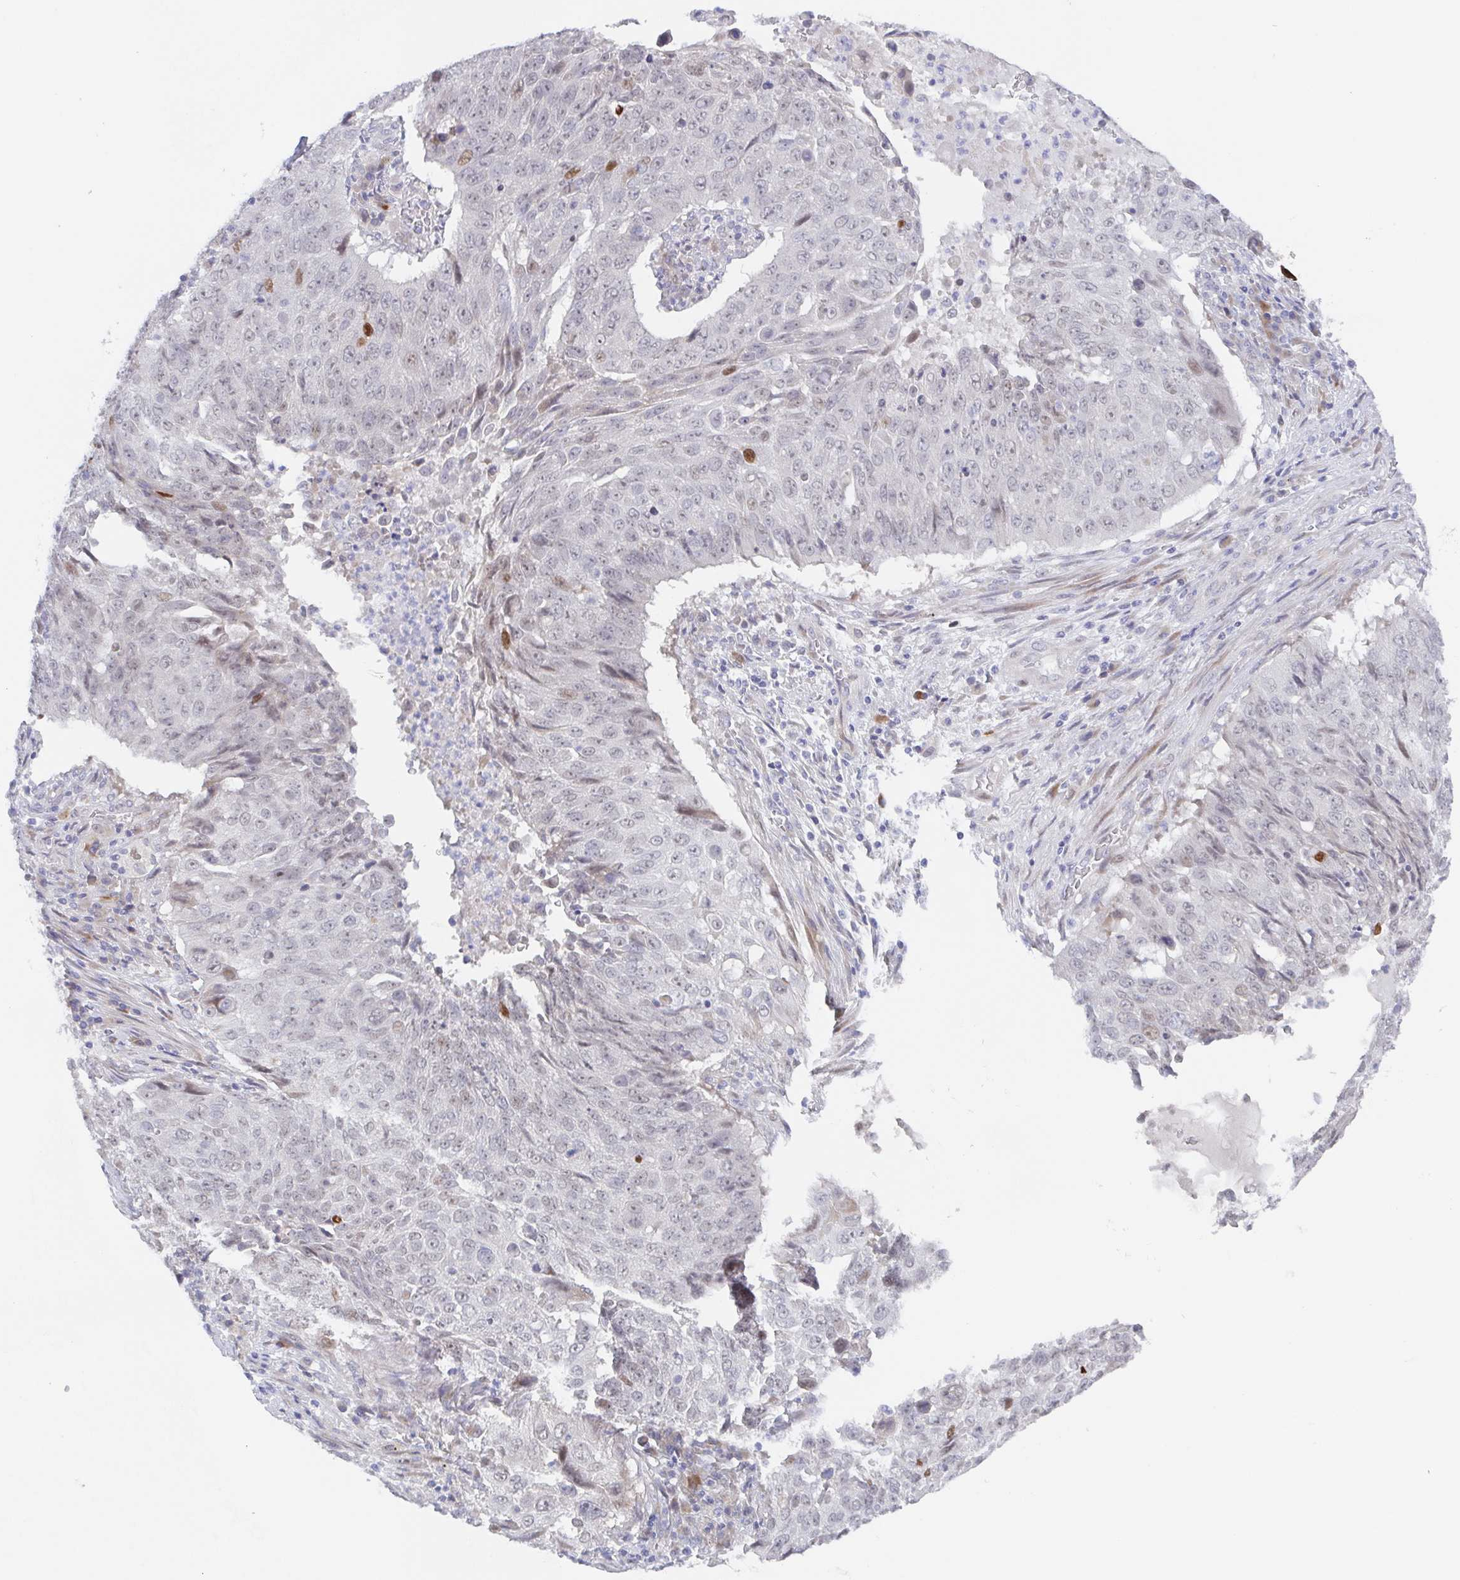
{"staining": {"intensity": "negative", "quantity": "none", "location": "none"}, "tissue": "lung cancer", "cell_type": "Tumor cells", "image_type": "cancer", "snomed": [{"axis": "morphology", "description": "Normal tissue, NOS"}, {"axis": "morphology", "description": "Squamous cell carcinoma, NOS"}, {"axis": "topography", "description": "Bronchus"}, {"axis": "topography", "description": "Lung"}], "caption": "There is no significant positivity in tumor cells of lung squamous cell carcinoma.", "gene": "POU2F3", "patient": {"sex": "male", "age": 64}}